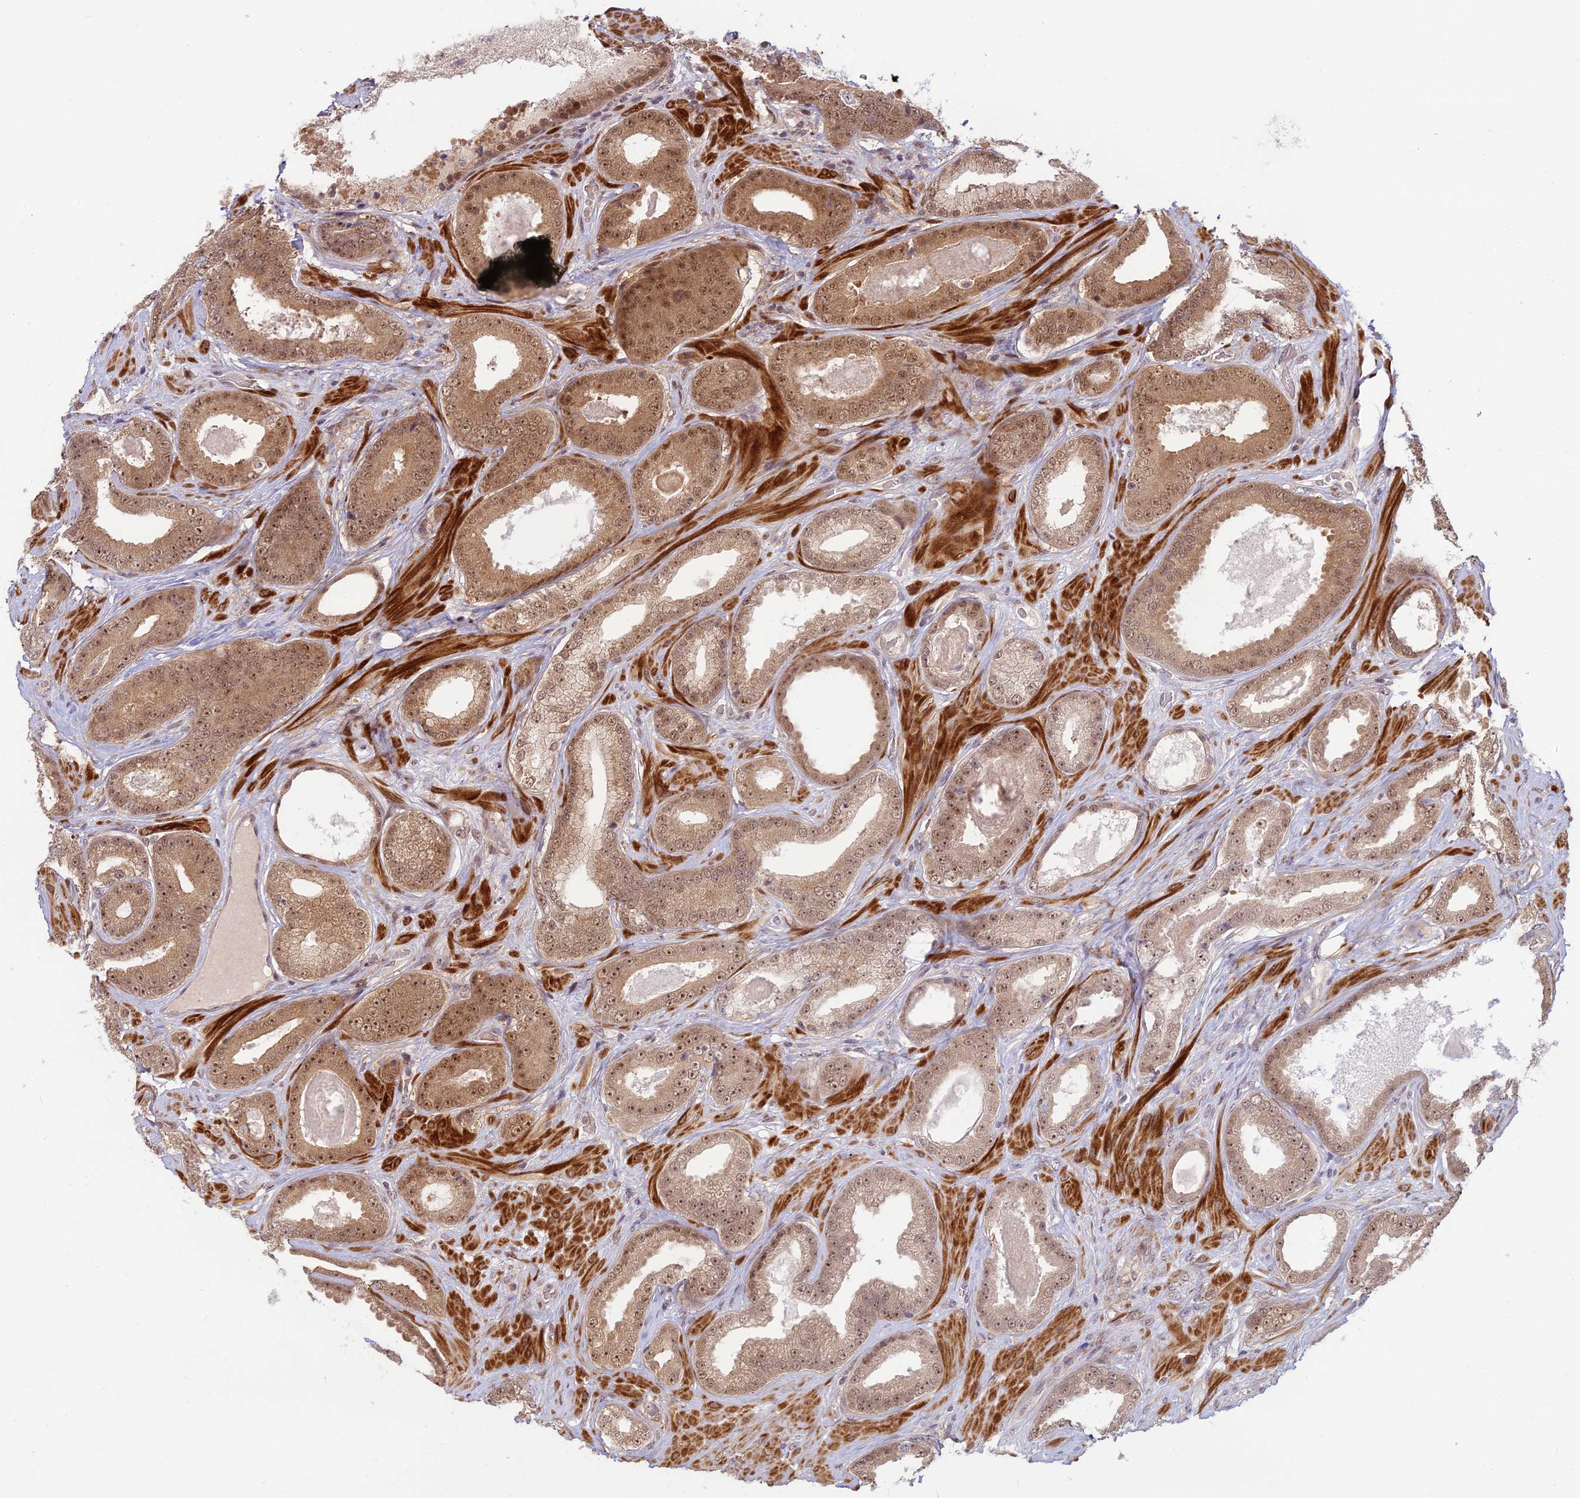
{"staining": {"intensity": "moderate", "quantity": "25%-75%", "location": "cytoplasmic/membranous,nuclear"}, "tissue": "prostate cancer", "cell_type": "Tumor cells", "image_type": "cancer", "snomed": [{"axis": "morphology", "description": "Adenocarcinoma, Low grade"}, {"axis": "topography", "description": "Prostate"}], "caption": "The histopathology image shows a brown stain indicating the presence of a protein in the cytoplasmic/membranous and nuclear of tumor cells in adenocarcinoma (low-grade) (prostate).", "gene": "ASPDH", "patient": {"sex": "male", "age": 57}}